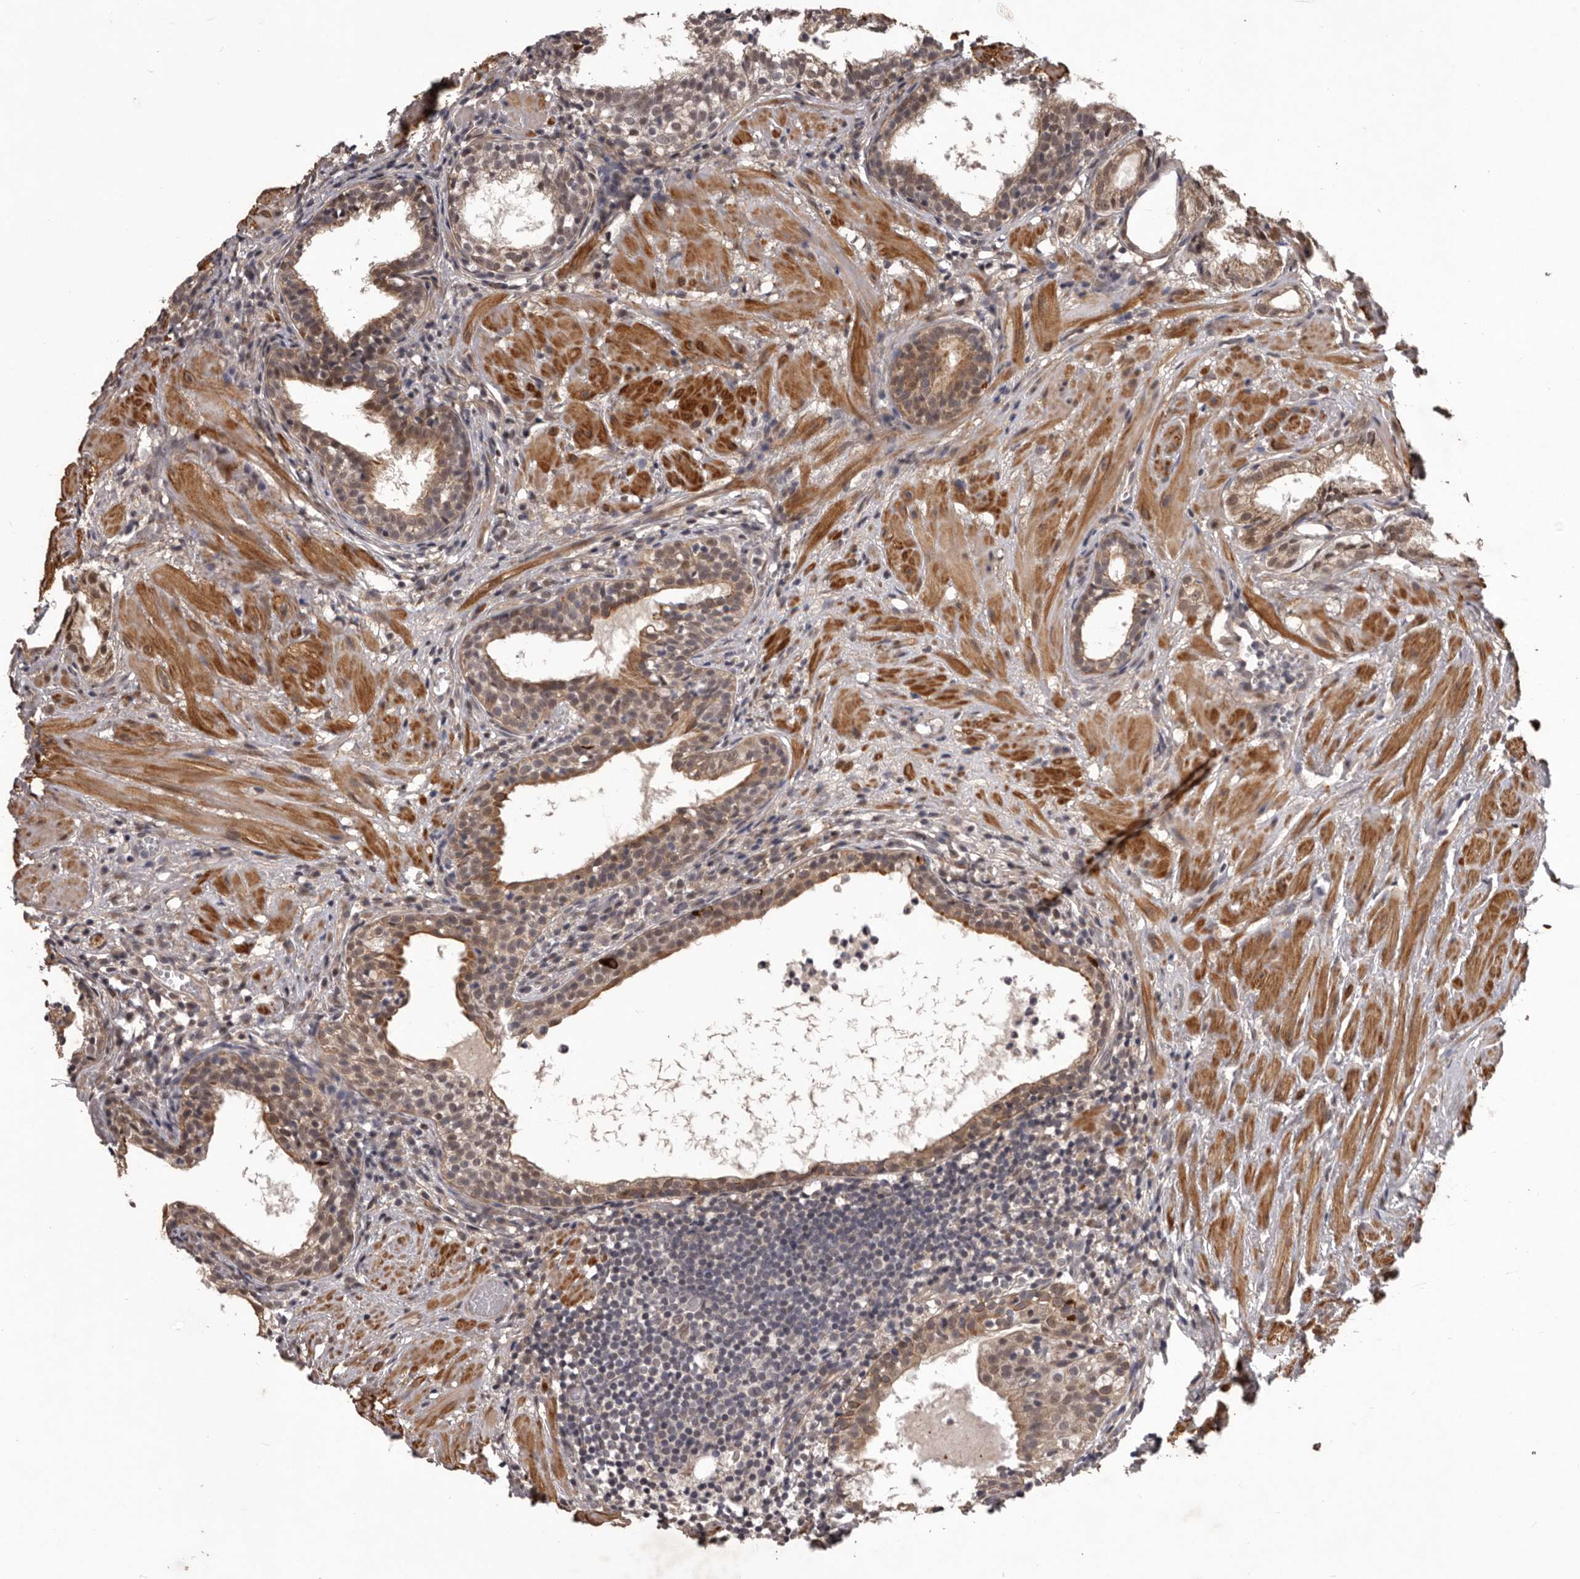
{"staining": {"intensity": "moderate", "quantity": ">75%", "location": "cytoplasmic/membranous"}, "tissue": "prostate cancer", "cell_type": "Tumor cells", "image_type": "cancer", "snomed": [{"axis": "morphology", "description": "Adenocarcinoma, Low grade"}, {"axis": "topography", "description": "Prostate"}], "caption": "A medium amount of moderate cytoplasmic/membranous positivity is identified in approximately >75% of tumor cells in prostate cancer tissue.", "gene": "CELF3", "patient": {"sex": "male", "age": 88}}